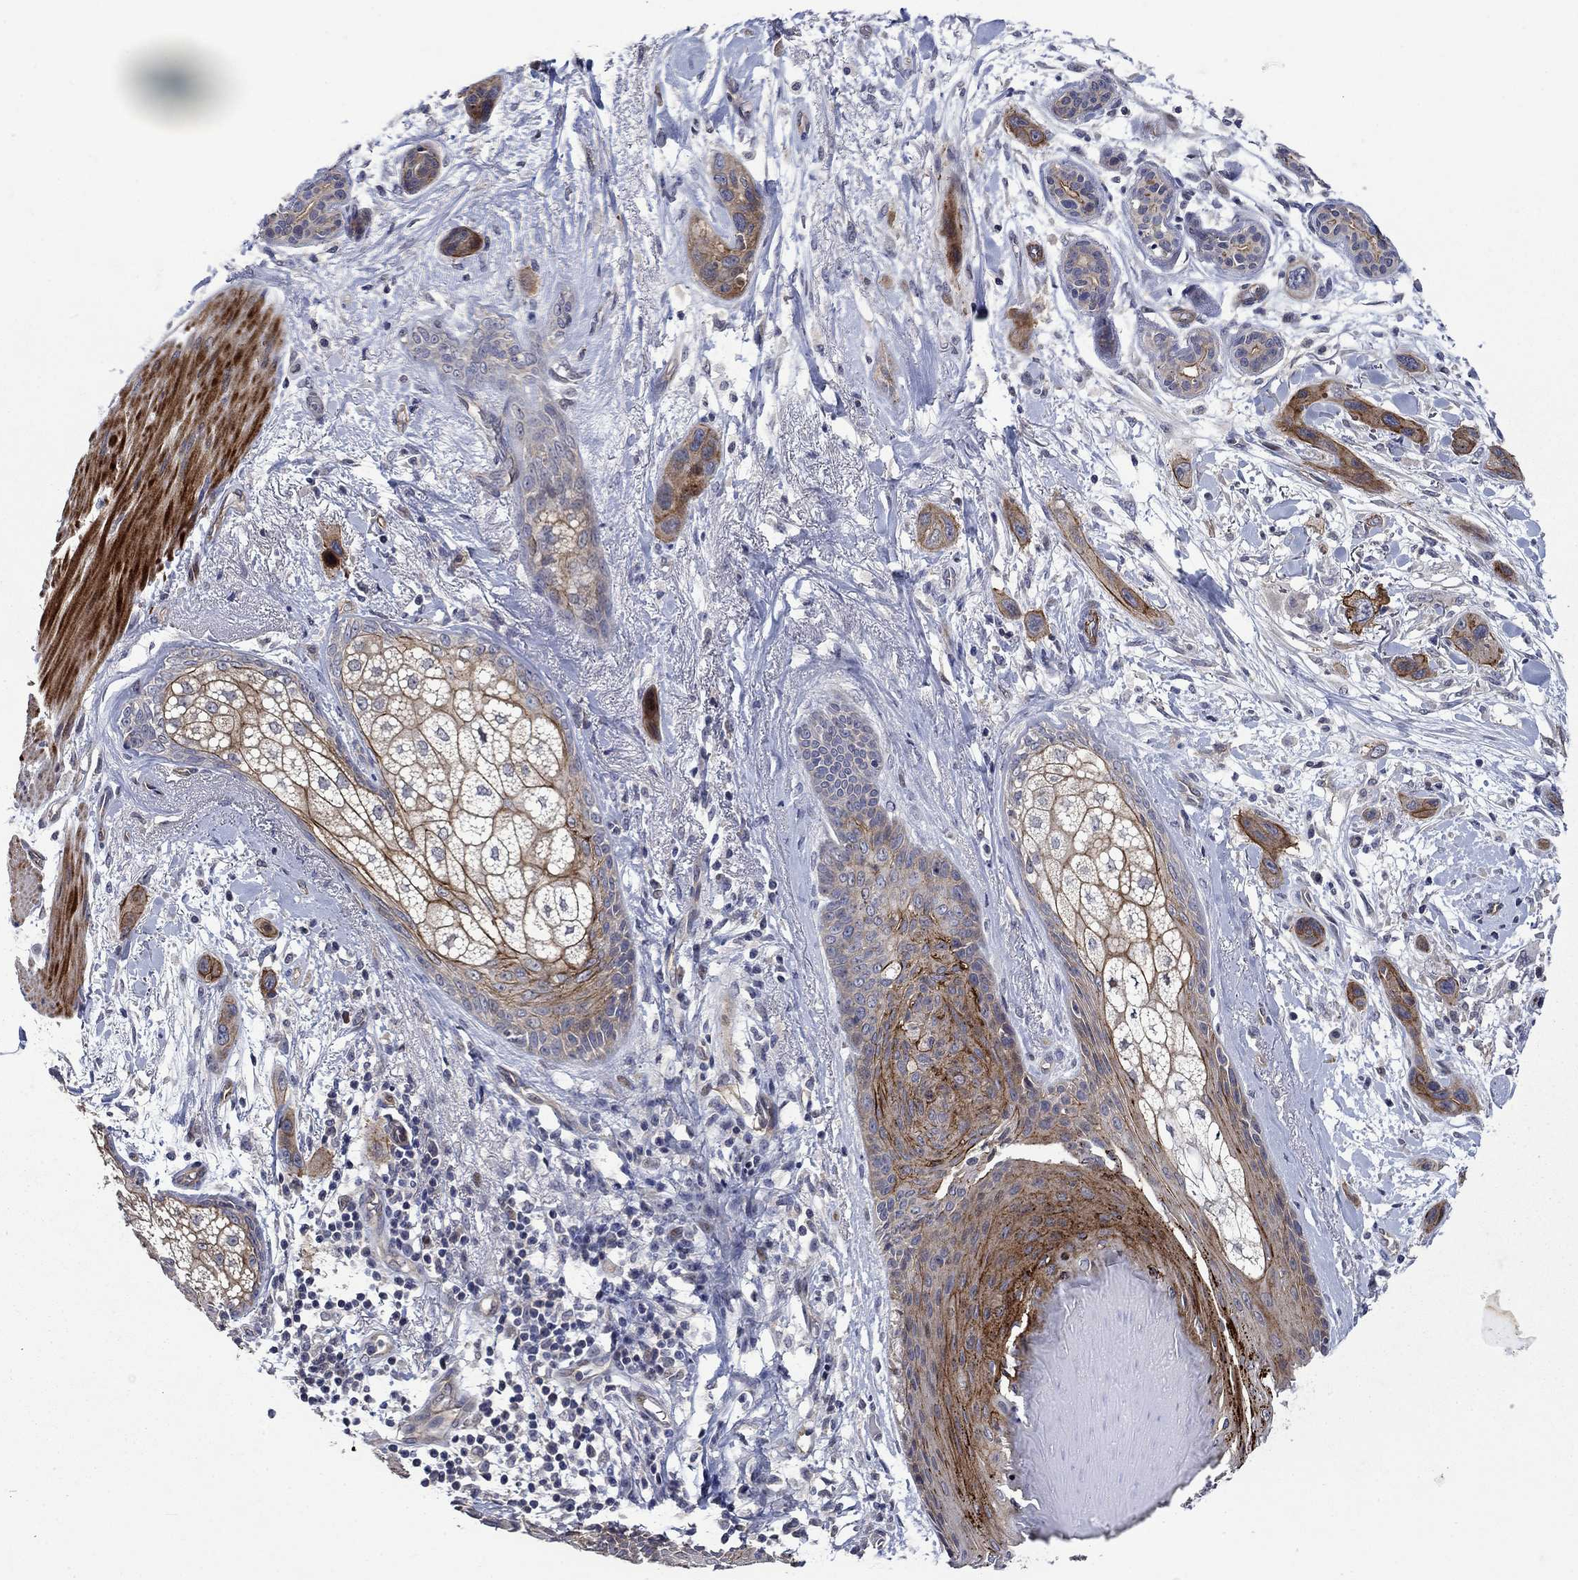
{"staining": {"intensity": "strong", "quantity": "25%-75%", "location": "cytoplasmic/membranous"}, "tissue": "skin cancer", "cell_type": "Tumor cells", "image_type": "cancer", "snomed": [{"axis": "morphology", "description": "Squamous cell carcinoma, NOS"}, {"axis": "topography", "description": "Skin"}], "caption": "This photomicrograph exhibits squamous cell carcinoma (skin) stained with immunohistochemistry (IHC) to label a protein in brown. The cytoplasmic/membranous of tumor cells show strong positivity for the protein. Nuclei are counter-stained blue.", "gene": "SLC7A1", "patient": {"sex": "male", "age": 79}}